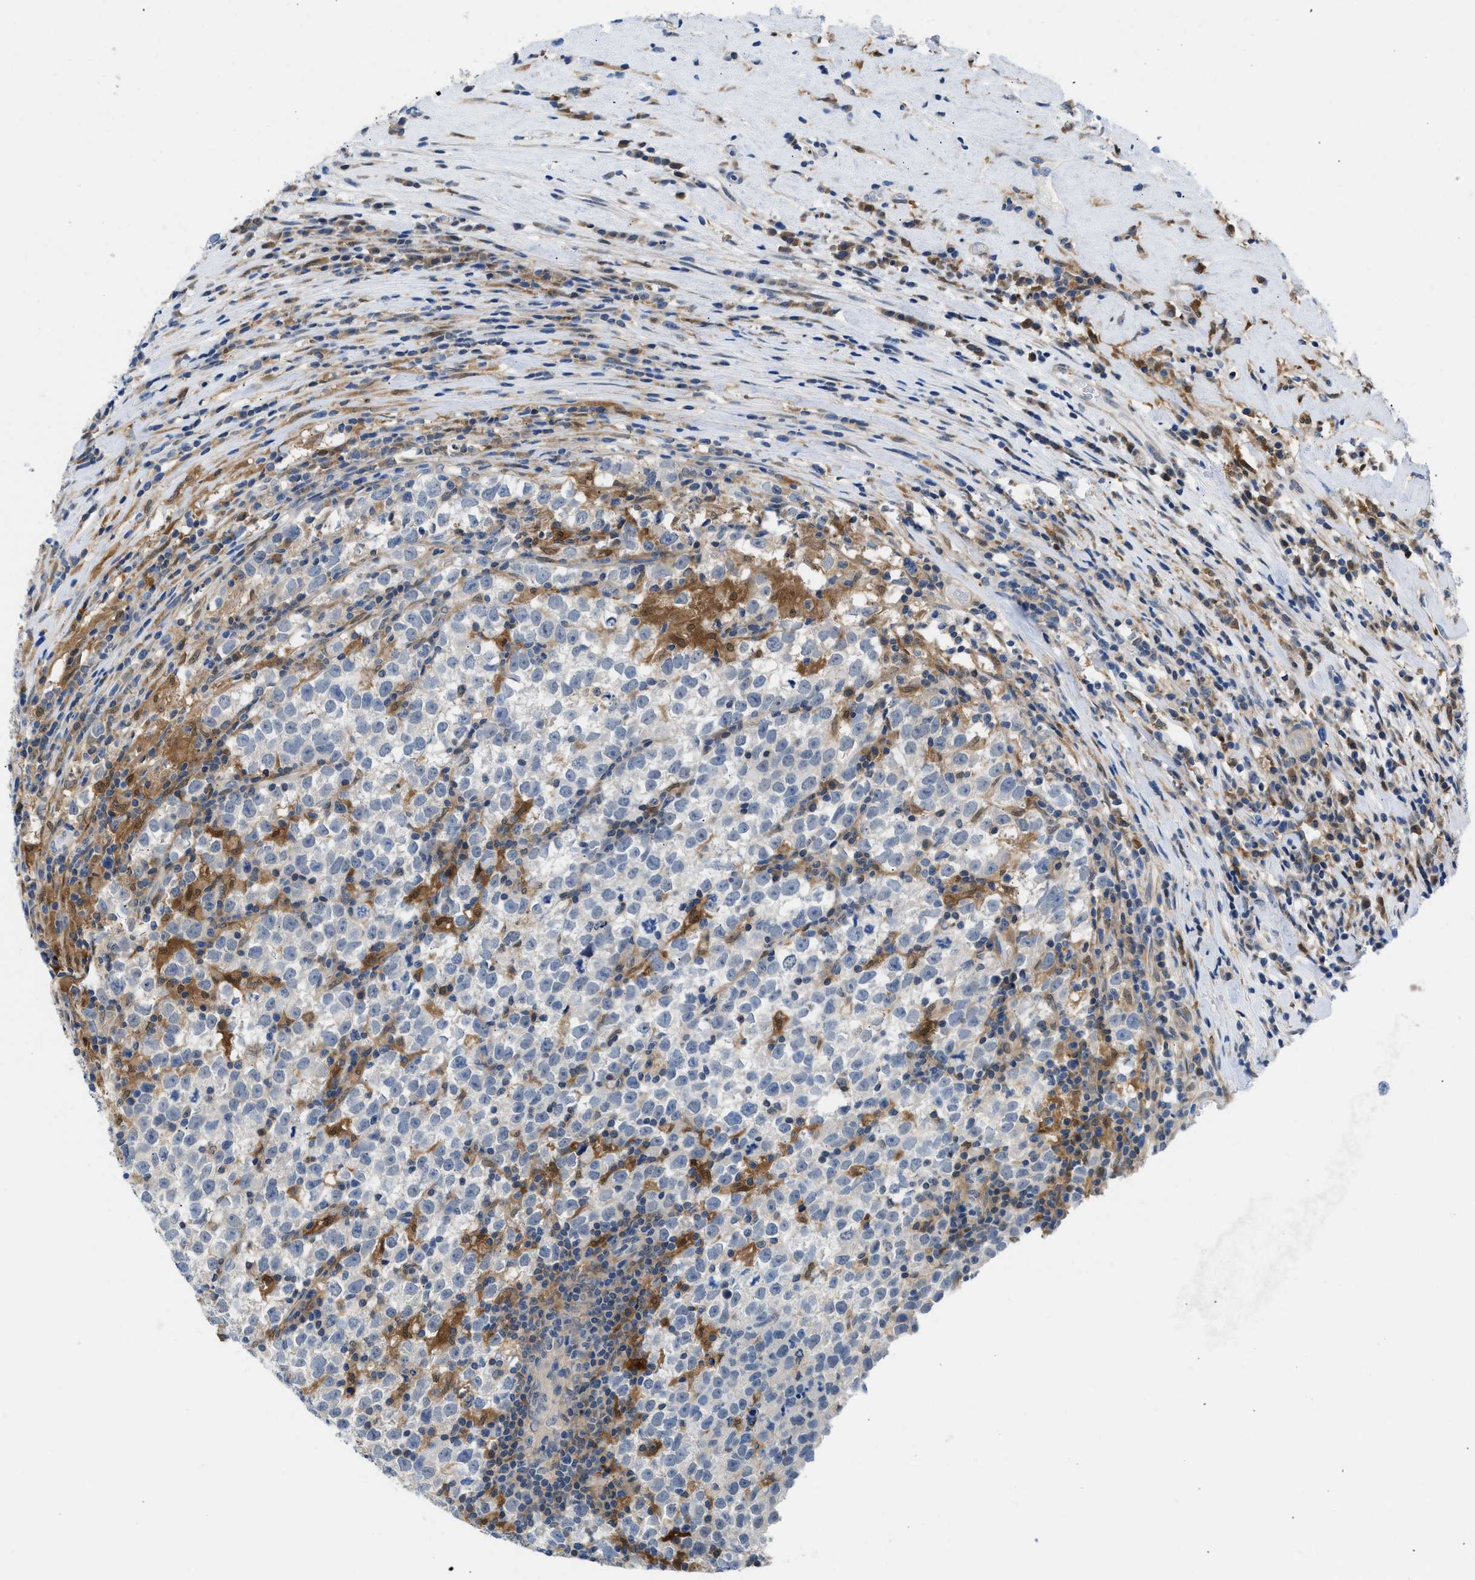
{"staining": {"intensity": "negative", "quantity": "none", "location": "none"}, "tissue": "testis cancer", "cell_type": "Tumor cells", "image_type": "cancer", "snomed": [{"axis": "morphology", "description": "Normal tissue, NOS"}, {"axis": "morphology", "description": "Seminoma, NOS"}, {"axis": "topography", "description": "Testis"}], "caption": "This is an immunohistochemistry (IHC) photomicrograph of human testis cancer. There is no staining in tumor cells.", "gene": "CBR1", "patient": {"sex": "male", "age": 43}}